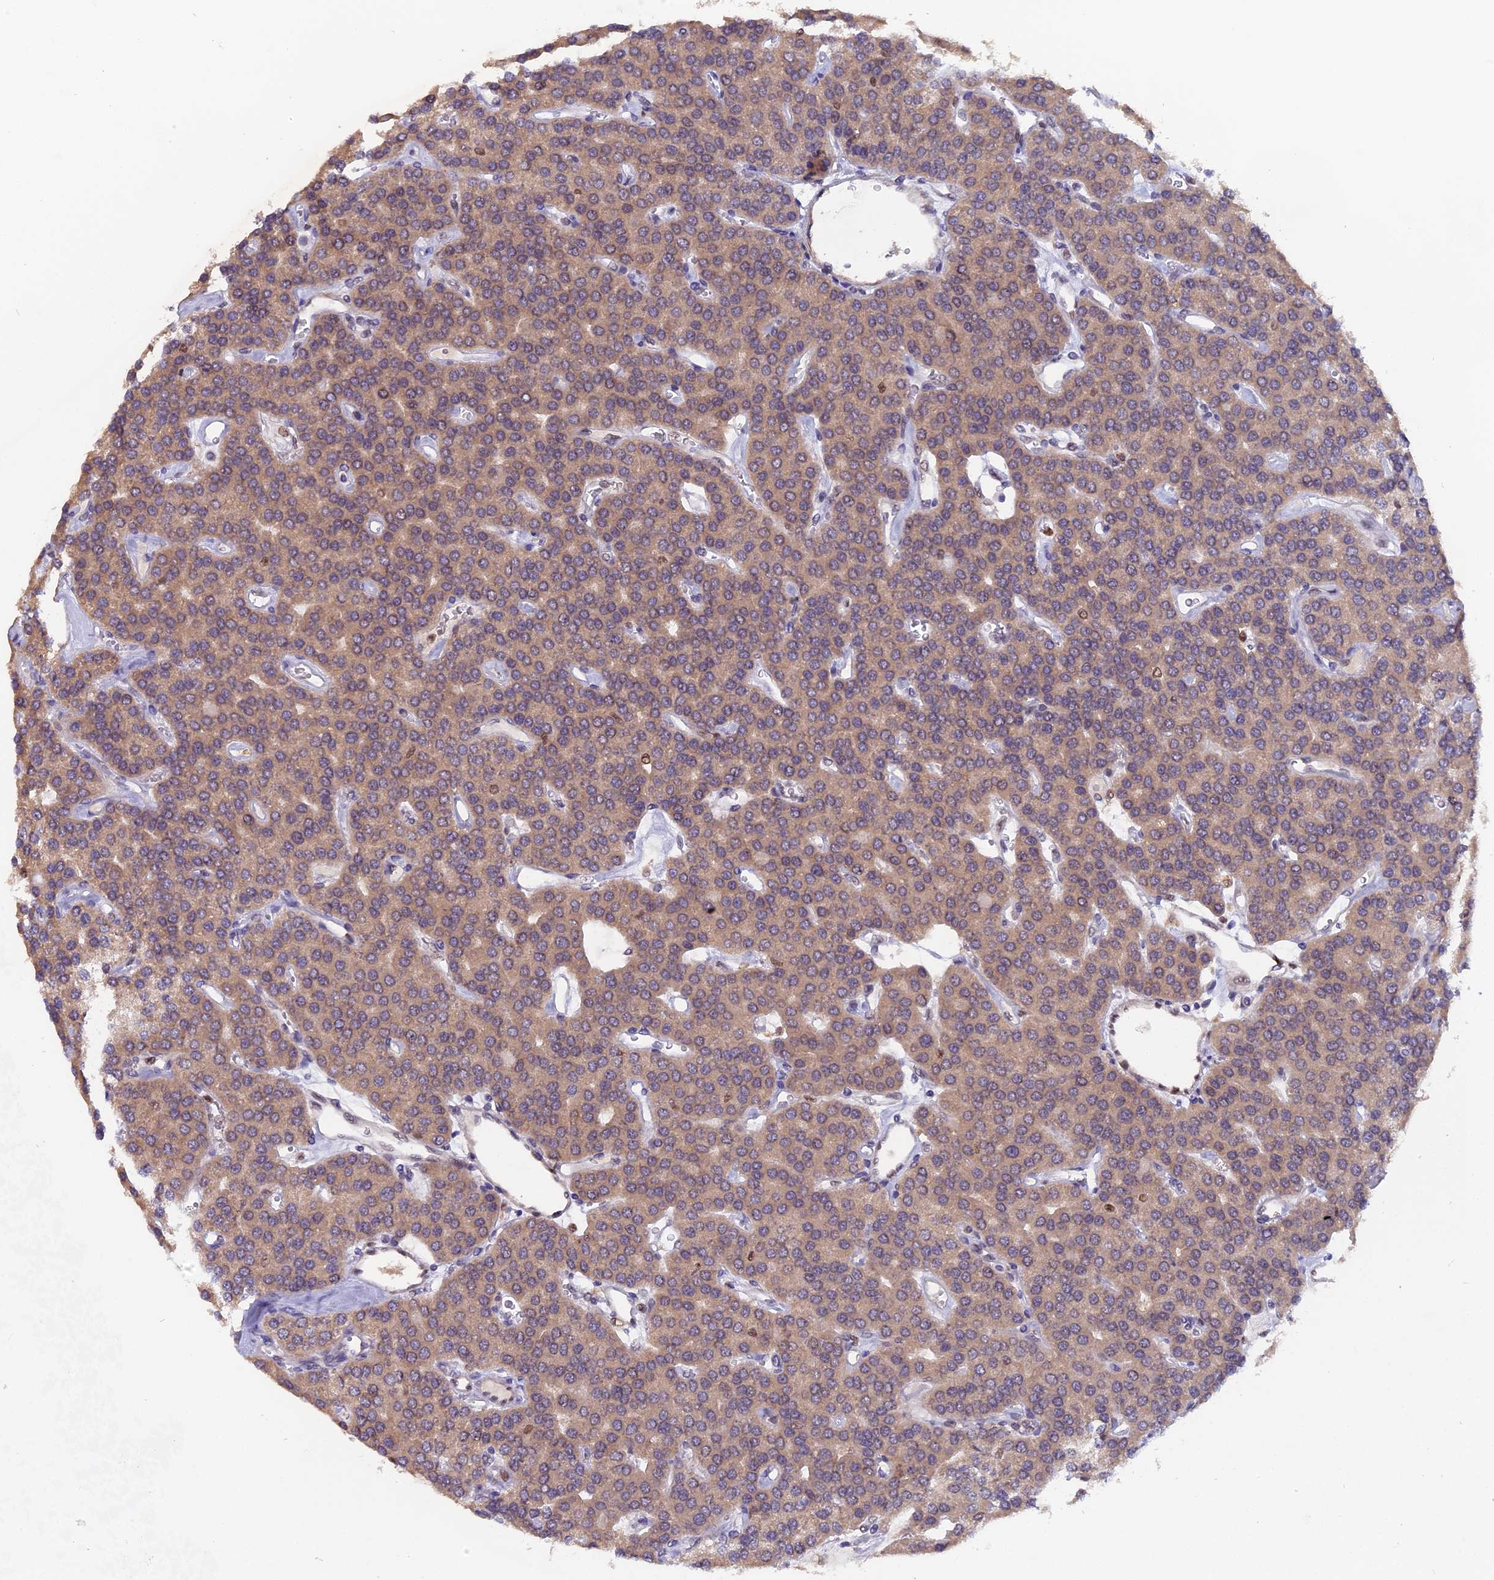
{"staining": {"intensity": "weak", "quantity": ">75%", "location": "cytoplasmic/membranous"}, "tissue": "parathyroid gland", "cell_type": "Glandular cells", "image_type": "normal", "snomed": [{"axis": "morphology", "description": "Normal tissue, NOS"}, {"axis": "morphology", "description": "Adenoma, NOS"}, {"axis": "topography", "description": "Parathyroid gland"}], "caption": "Weak cytoplasmic/membranous expression for a protein is present in about >75% of glandular cells of unremarkable parathyroid gland using immunohistochemistry.", "gene": "FAM118B", "patient": {"sex": "female", "age": 86}}